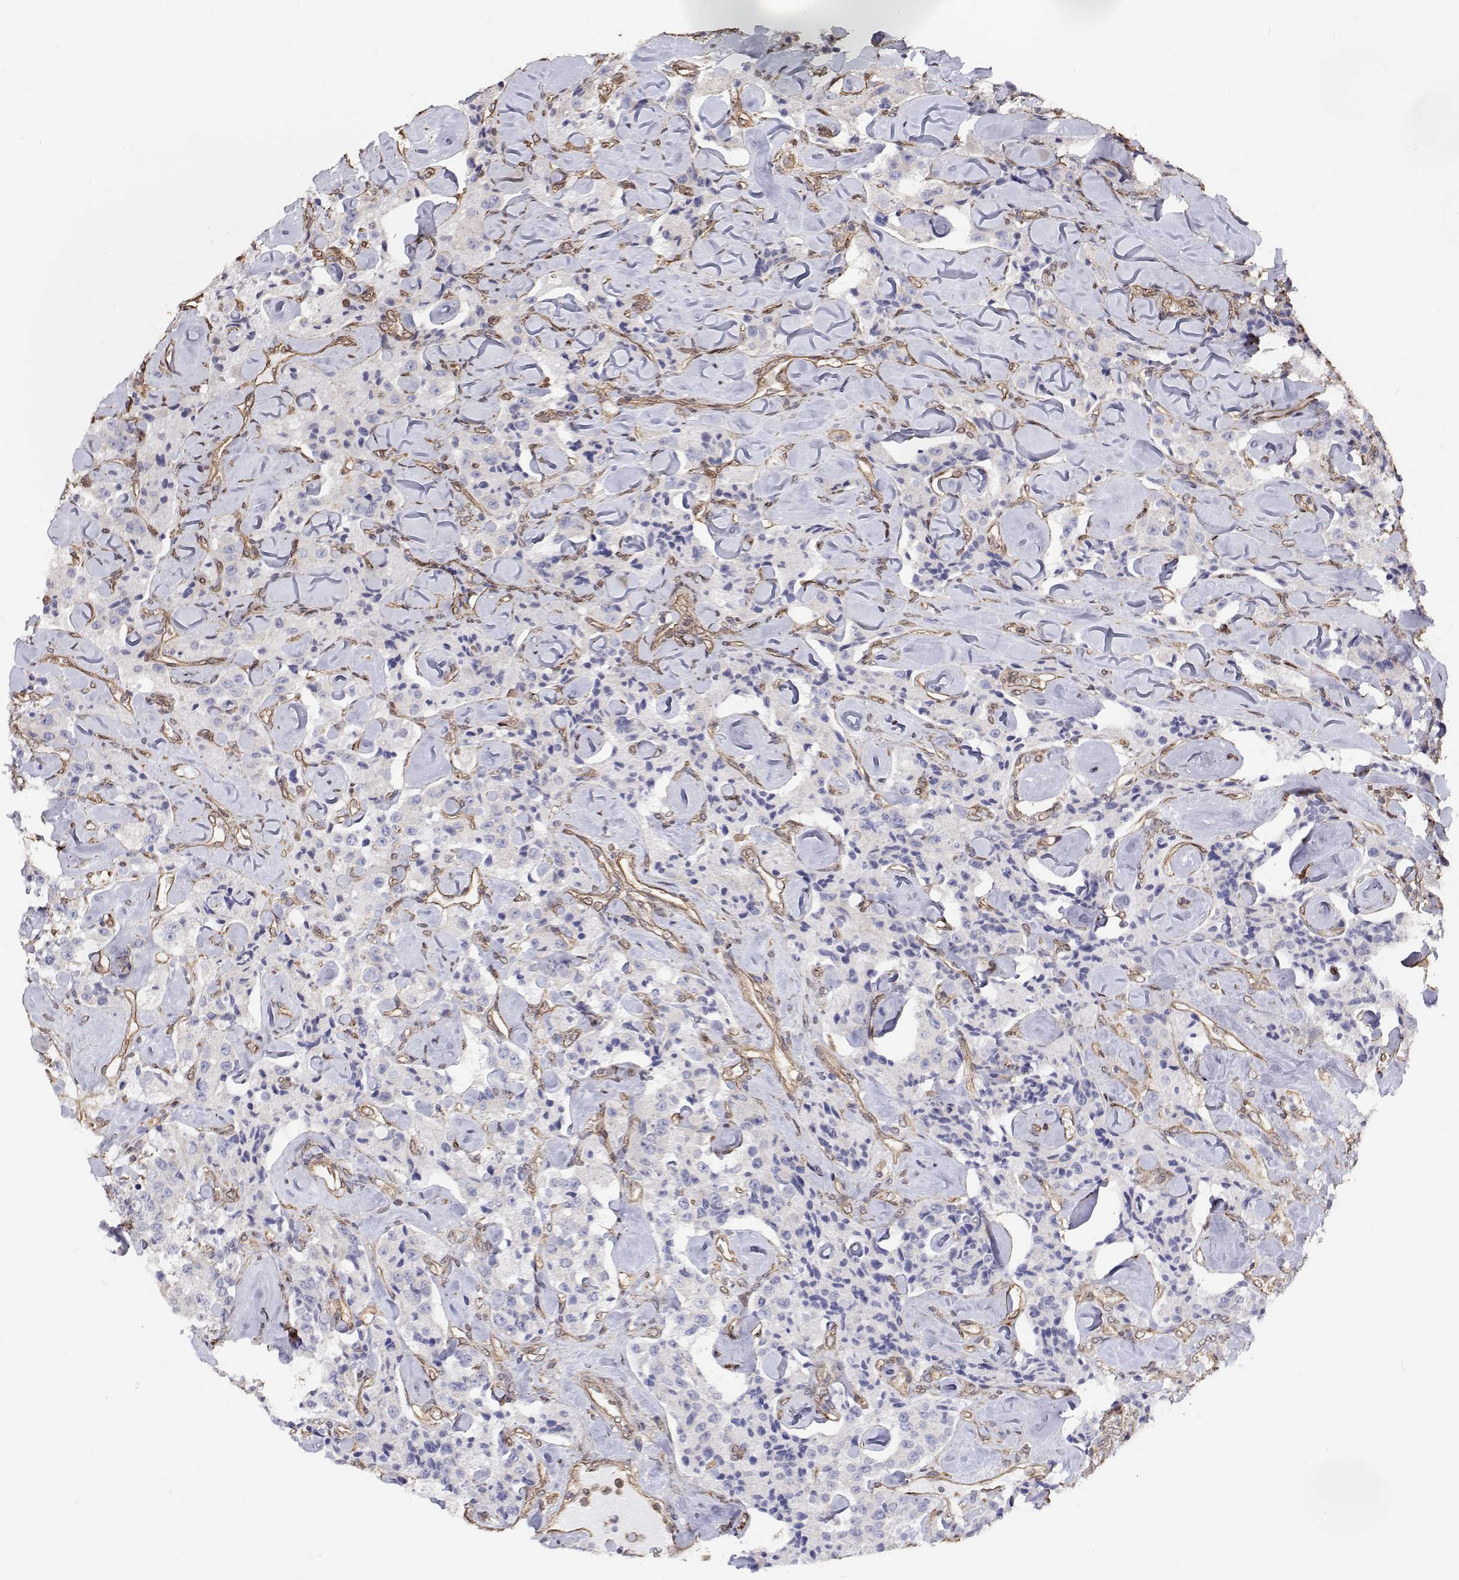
{"staining": {"intensity": "negative", "quantity": "none", "location": "none"}, "tissue": "carcinoid", "cell_type": "Tumor cells", "image_type": "cancer", "snomed": [{"axis": "morphology", "description": "Carcinoid, malignant, NOS"}, {"axis": "topography", "description": "Pancreas"}], "caption": "DAB immunohistochemical staining of carcinoid reveals no significant staining in tumor cells.", "gene": "GSDMA", "patient": {"sex": "male", "age": 41}}